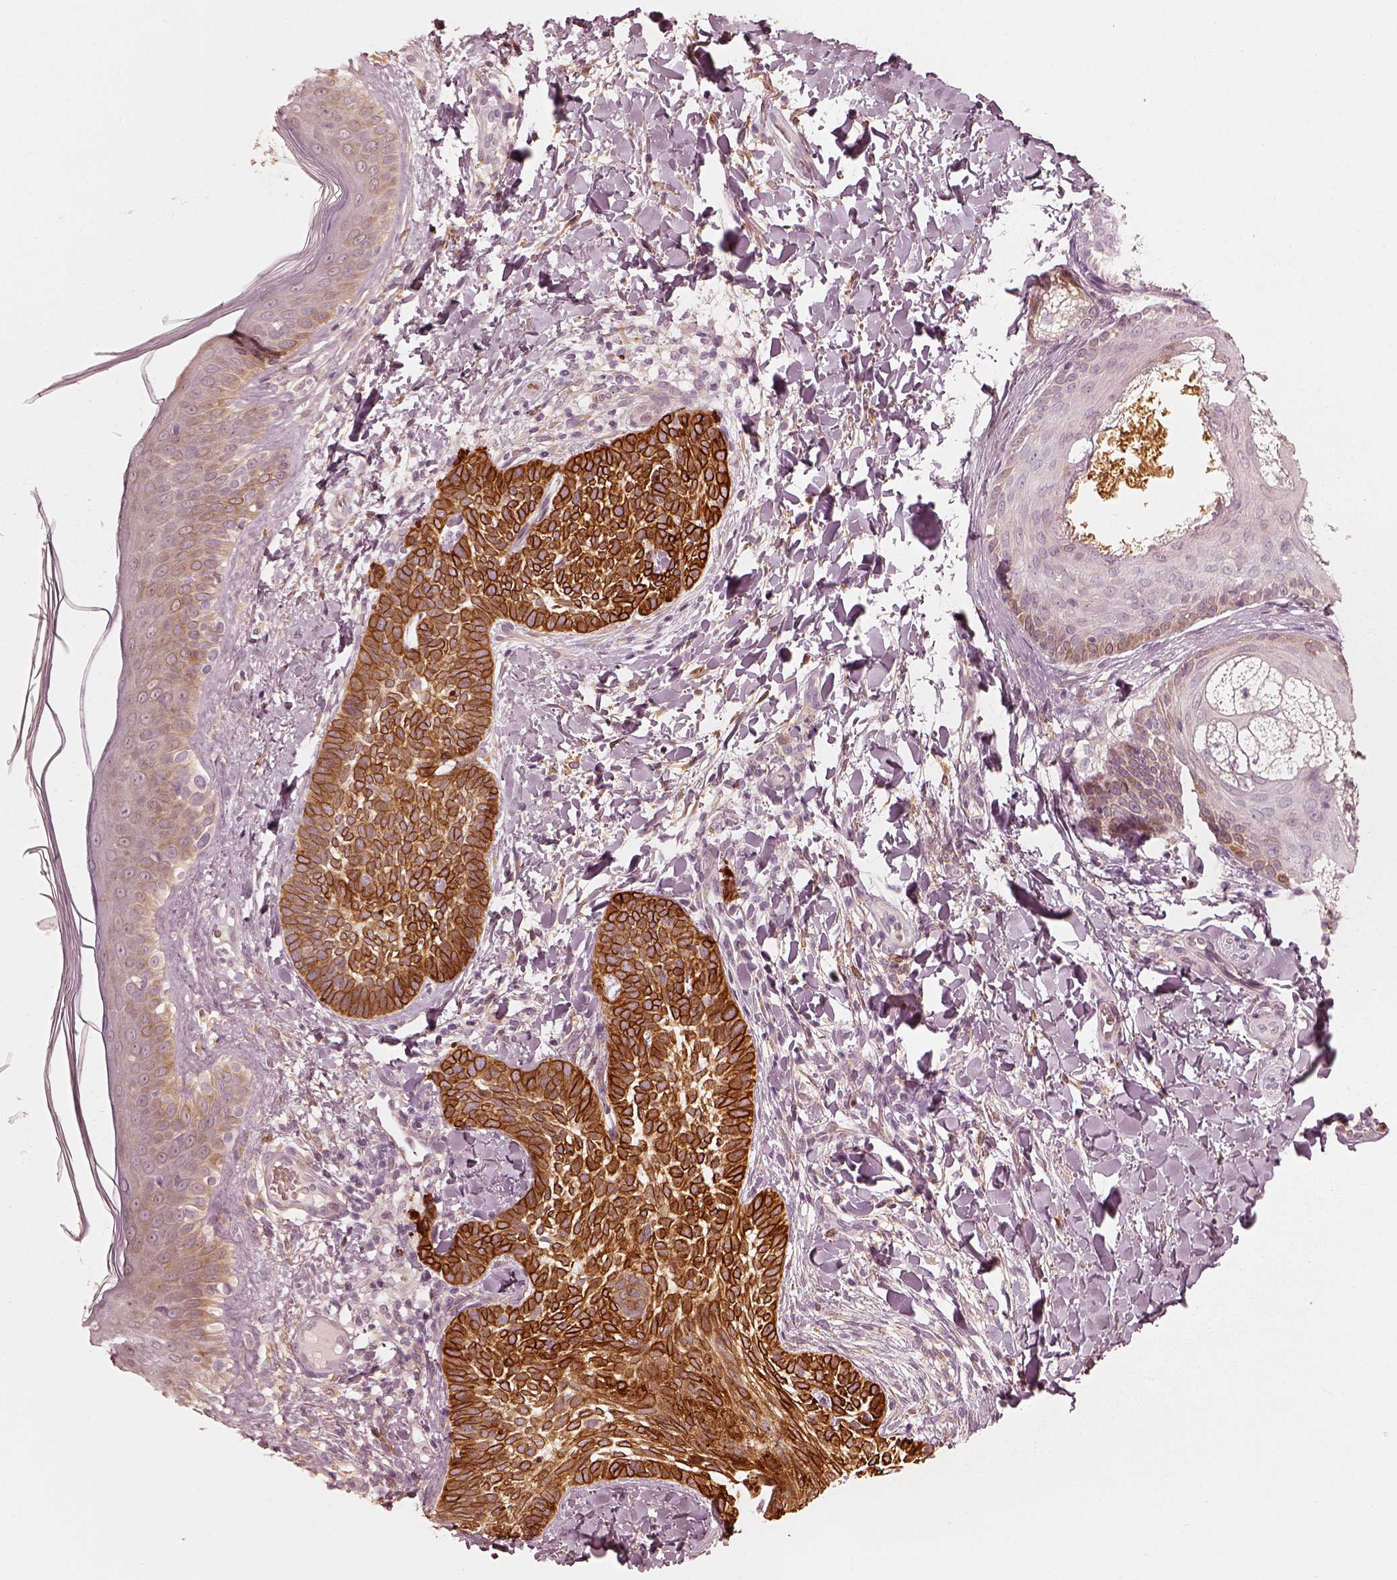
{"staining": {"intensity": "strong", "quantity": ">75%", "location": "cytoplasmic/membranous"}, "tissue": "skin cancer", "cell_type": "Tumor cells", "image_type": "cancer", "snomed": [{"axis": "morphology", "description": "Normal tissue, NOS"}, {"axis": "morphology", "description": "Basal cell carcinoma"}, {"axis": "topography", "description": "Skin"}], "caption": "Immunohistochemical staining of skin basal cell carcinoma demonstrates strong cytoplasmic/membranous protein expression in approximately >75% of tumor cells.", "gene": "WLS", "patient": {"sex": "male", "age": 46}}